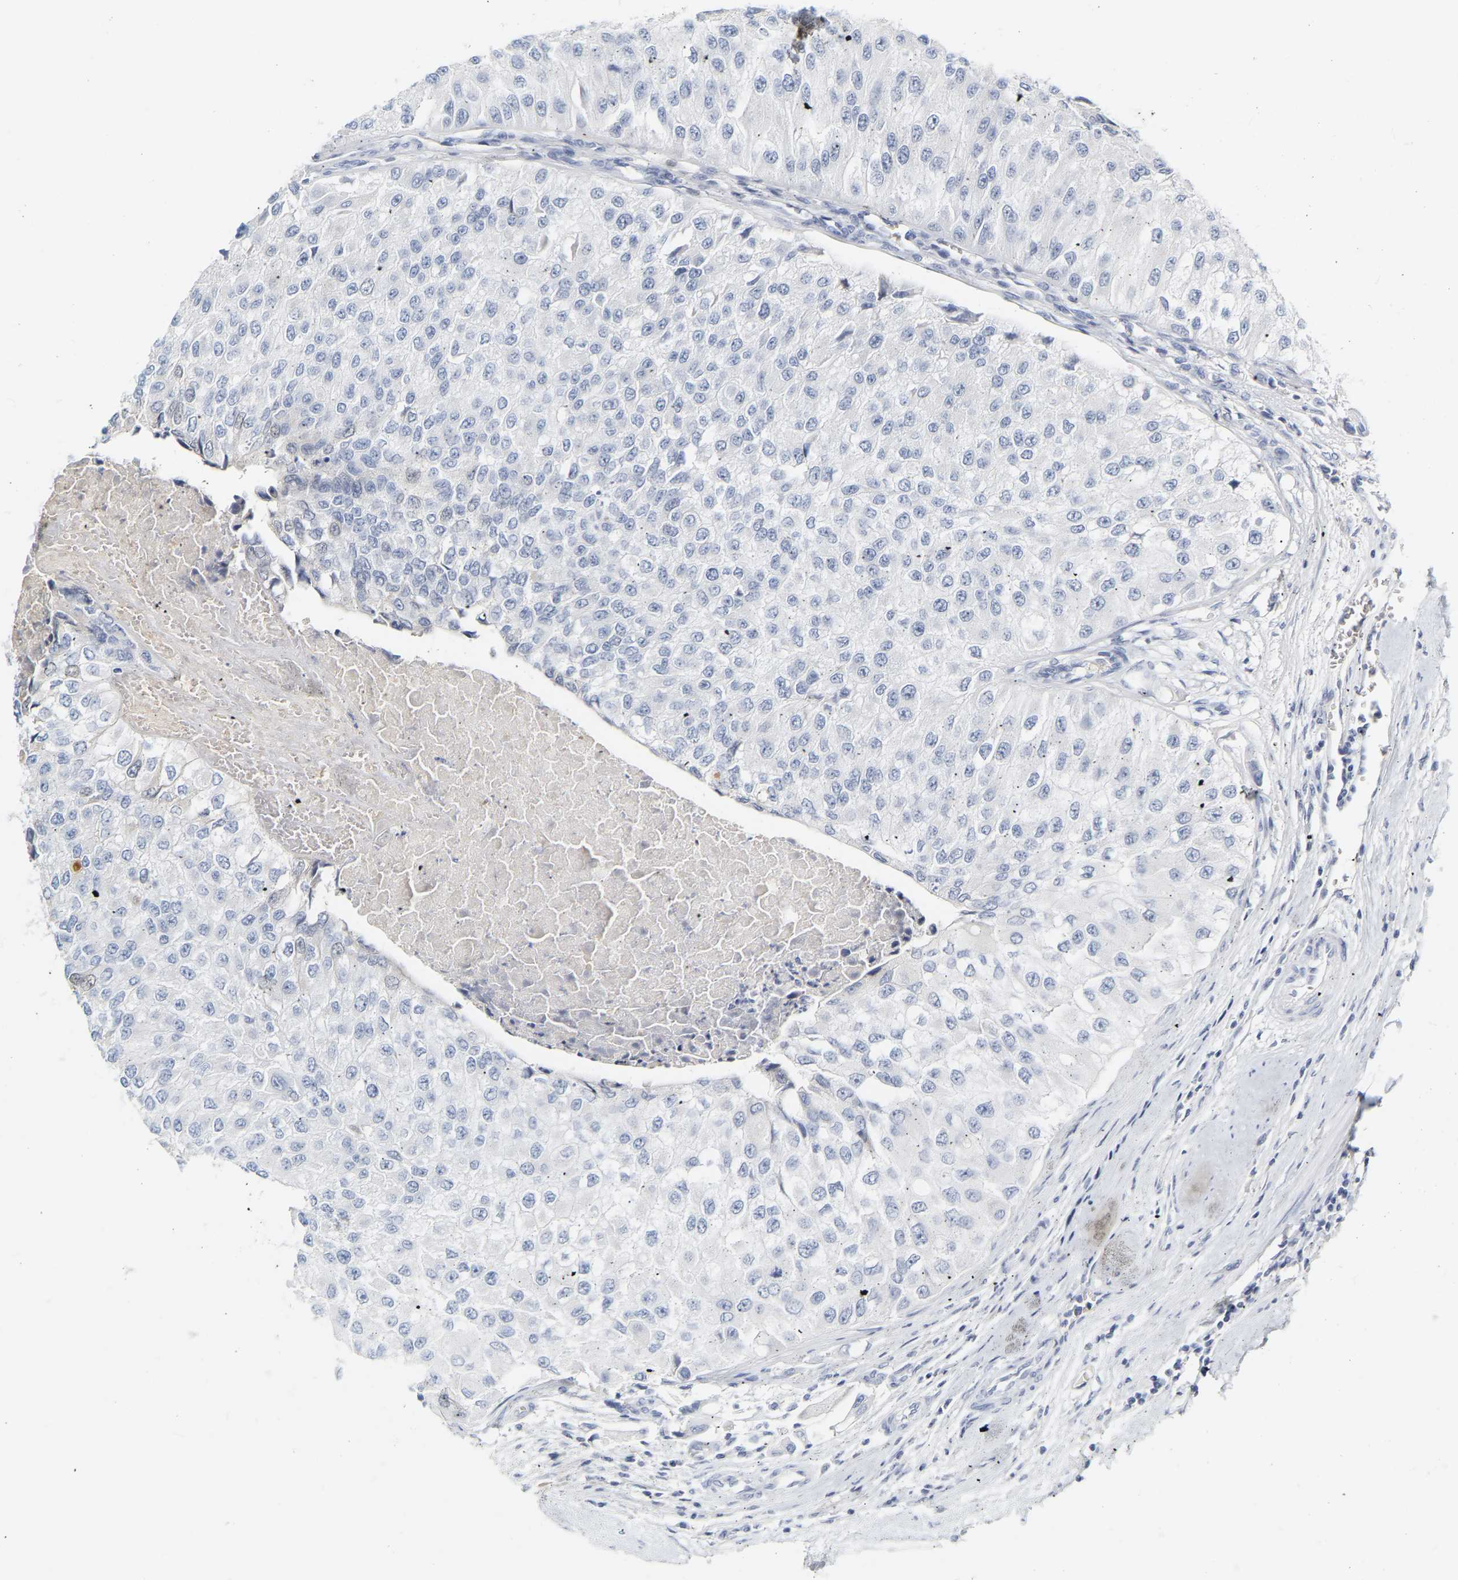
{"staining": {"intensity": "negative", "quantity": "none", "location": "none"}, "tissue": "urothelial cancer", "cell_type": "Tumor cells", "image_type": "cancer", "snomed": [{"axis": "morphology", "description": "Urothelial carcinoma, High grade"}, {"axis": "topography", "description": "Kidney"}, {"axis": "topography", "description": "Urinary bladder"}], "caption": "This histopathology image is of urothelial carcinoma (high-grade) stained with immunohistochemistry (IHC) to label a protein in brown with the nuclei are counter-stained blue. There is no positivity in tumor cells.", "gene": "GNAS", "patient": {"sex": "male", "age": 77}}